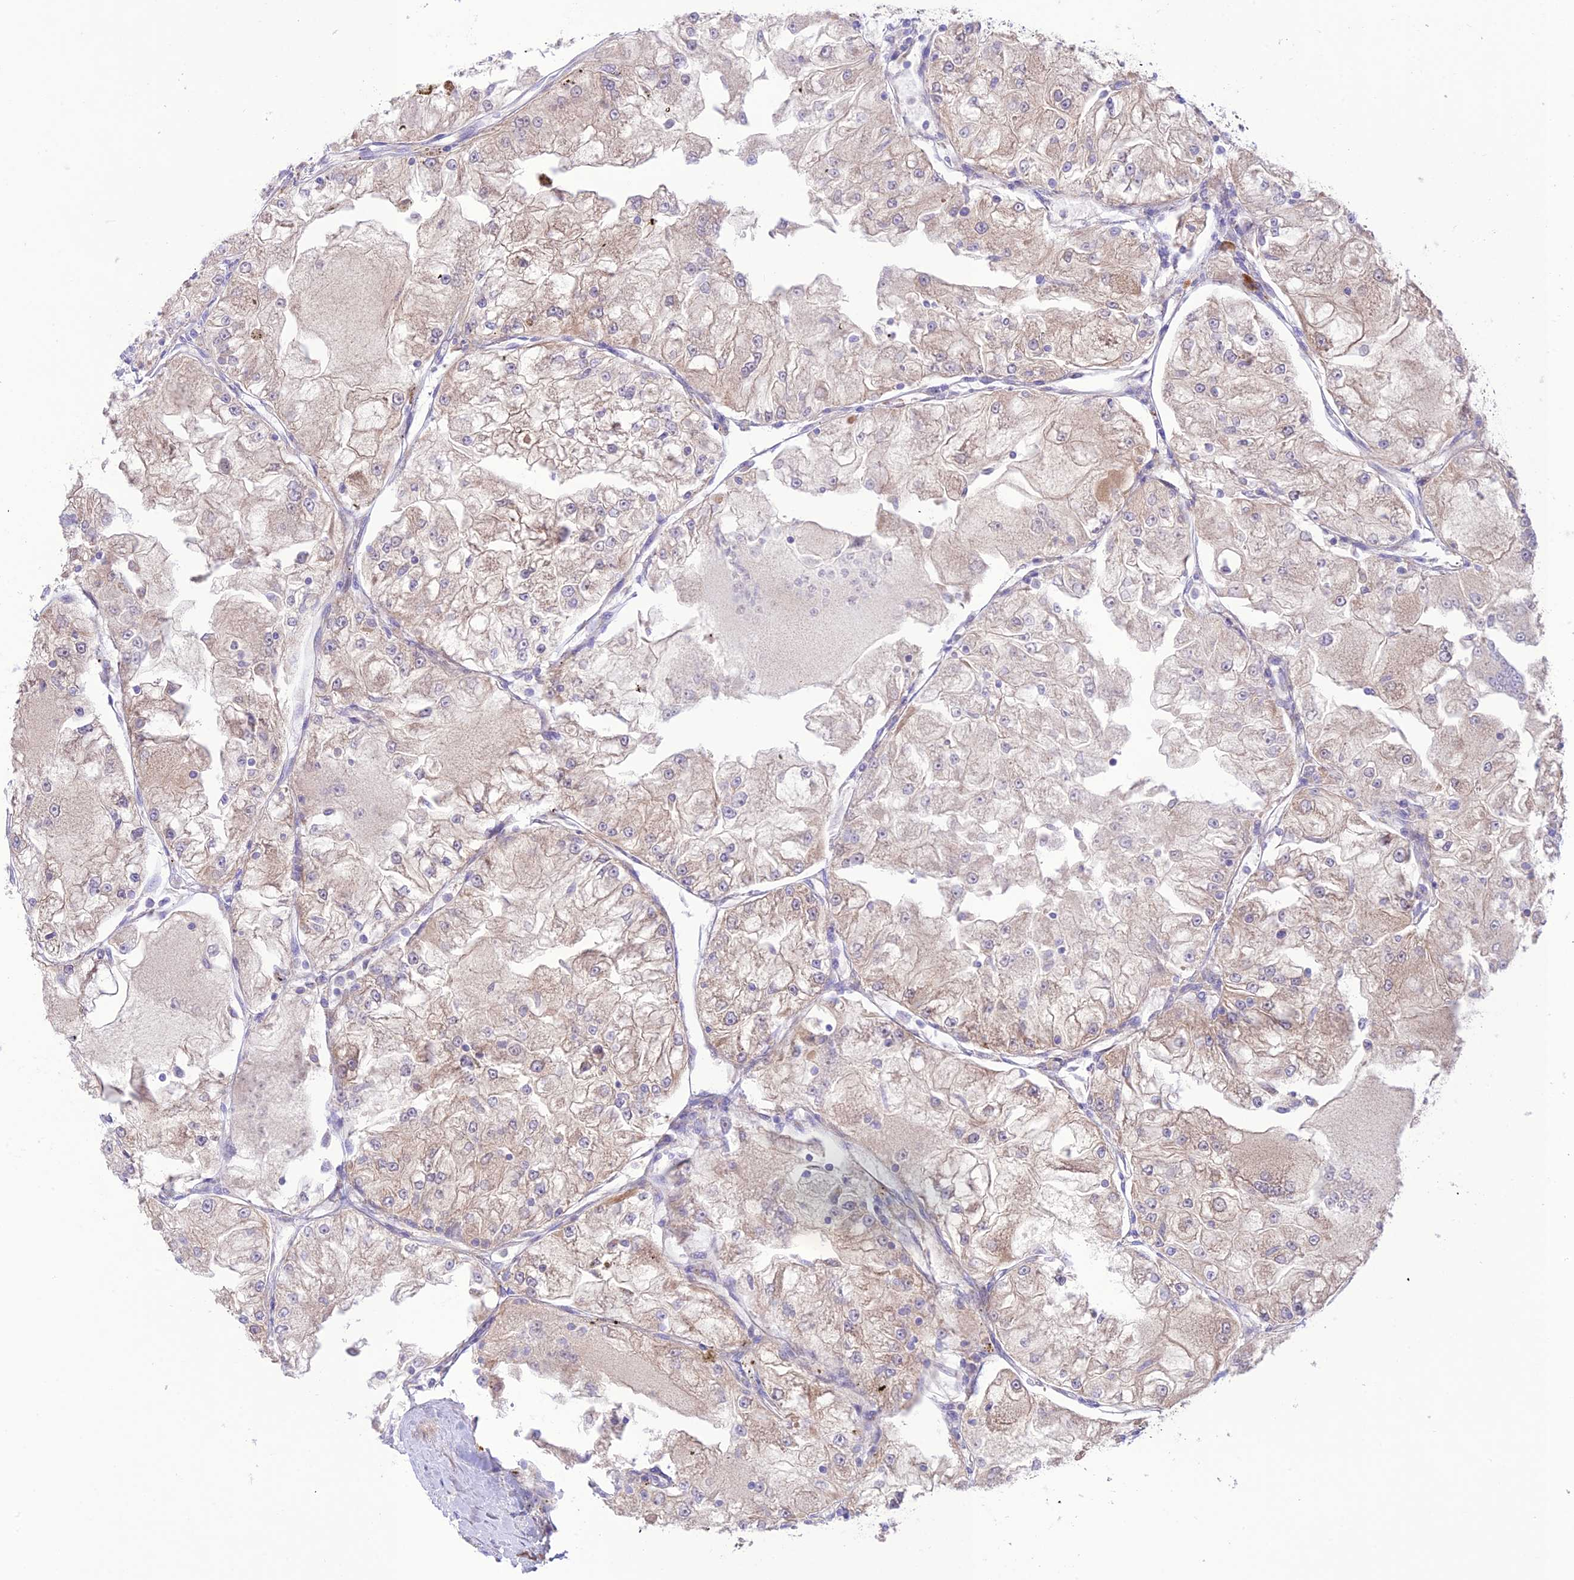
{"staining": {"intensity": "weak", "quantity": "<25%", "location": "cytoplasmic/membranous"}, "tissue": "renal cancer", "cell_type": "Tumor cells", "image_type": "cancer", "snomed": [{"axis": "morphology", "description": "Adenocarcinoma, NOS"}, {"axis": "topography", "description": "Kidney"}], "caption": "A high-resolution image shows immunohistochemistry staining of renal cancer, which exhibits no significant positivity in tumor cells.", "gene": "UAP1L1", "patient": {"sex": "female", "age": 72}}